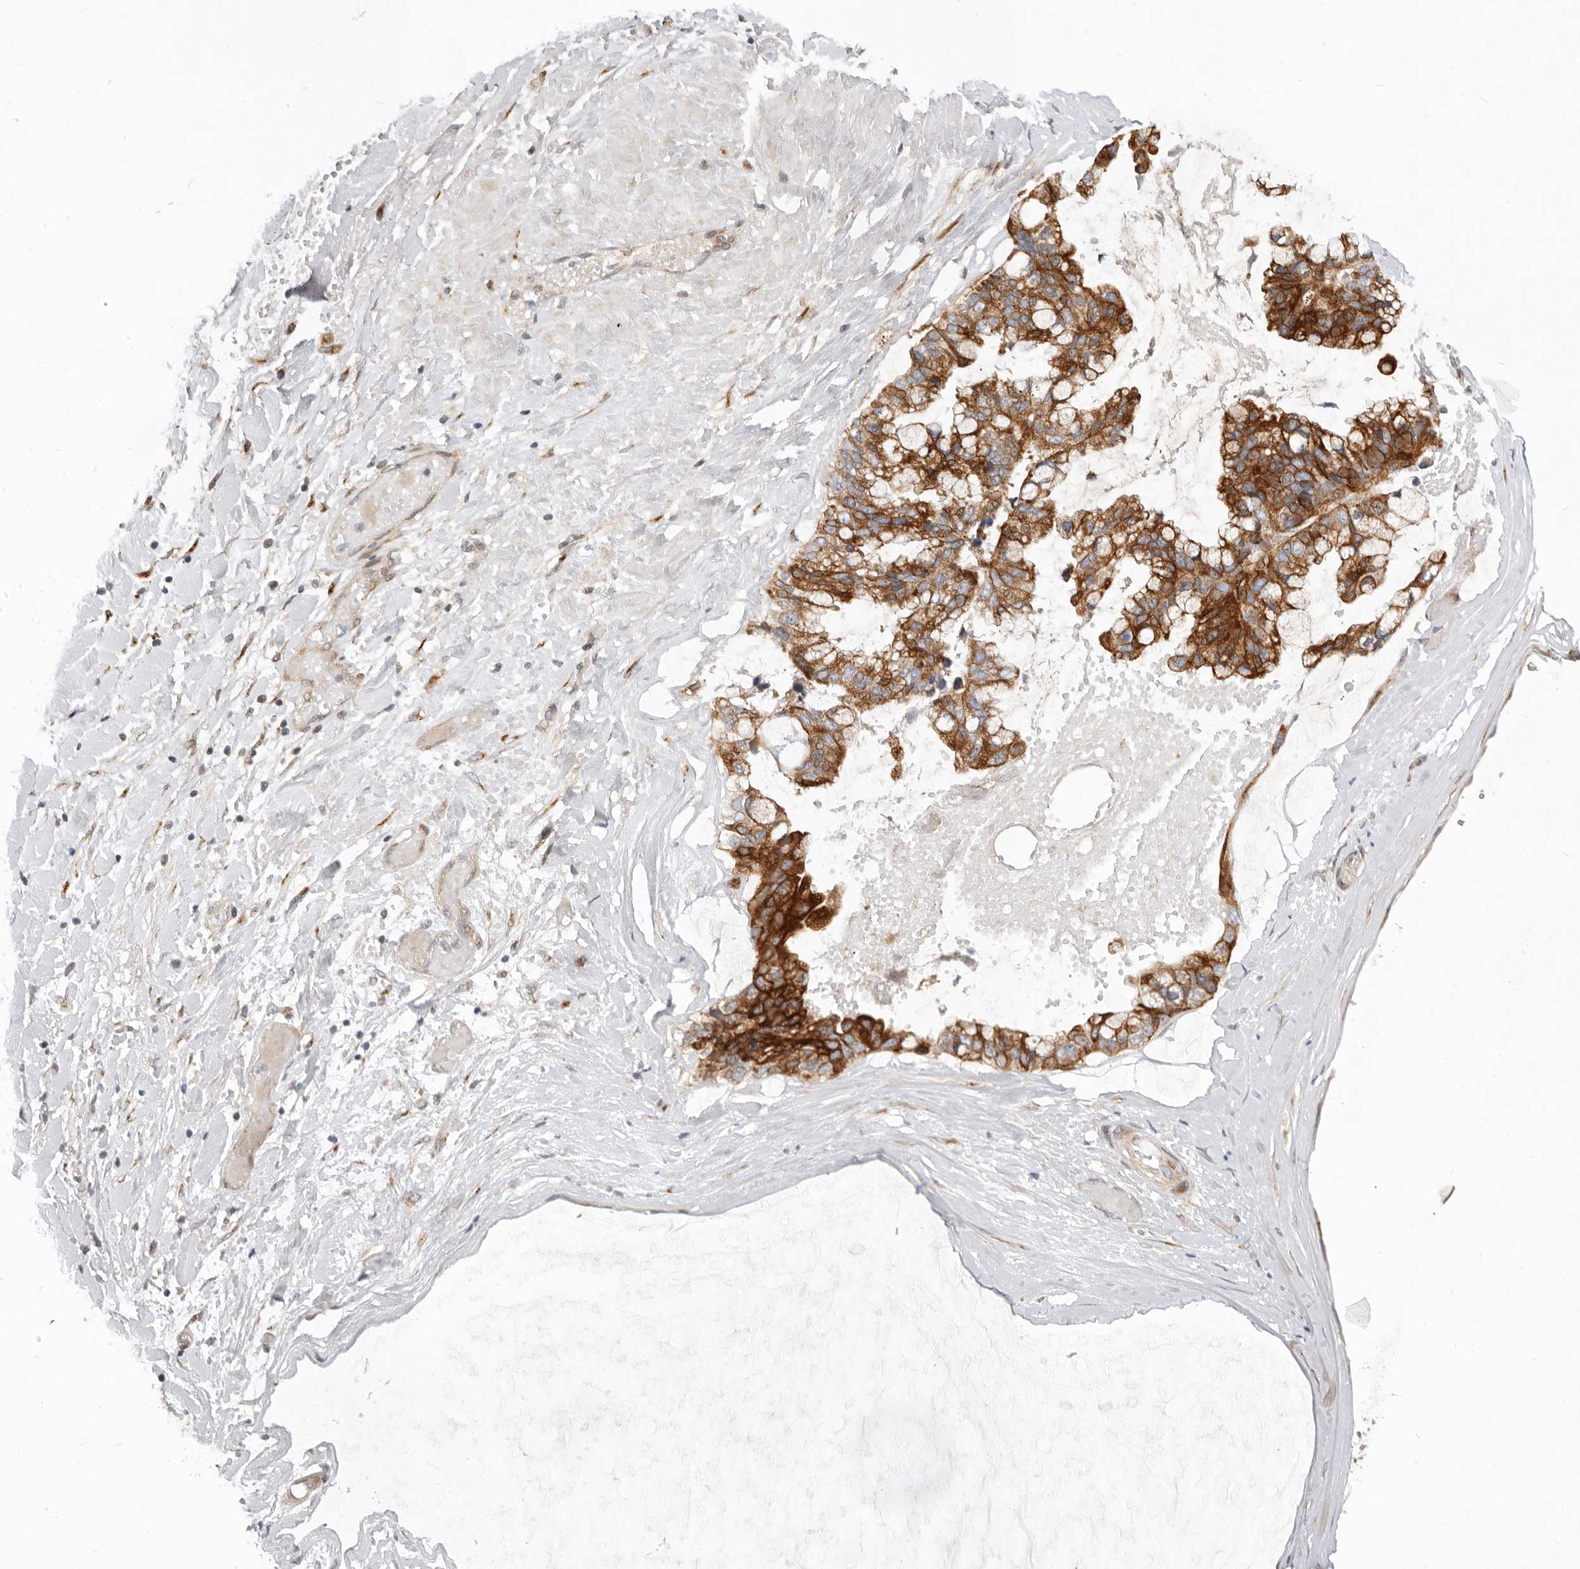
{"staining": {"intensity": "strong", "quantity": ">75%", "location": "cytoplasmic/membranous"}, "tissue": "ovarian cancer", "cell_type": "Tumor cells", "image_type": "cancer", "snomed": [{"axis": "morphology", "description": "Cystadenocarcinoma, mucinous, NOS"}, {"axis": "topography", "description": "Ovary"}], "caption": "The histopathology image exhibits a brown stain indicating the presence of a protein in the cytoplasmic/membranous of tumor cells in ovarian mucinous cystadenocarcinoma. (IHC, brightfield microscopy, high magnification).", "gene": "NPY4R", "patient": {"sex": "female", "age": 39}}